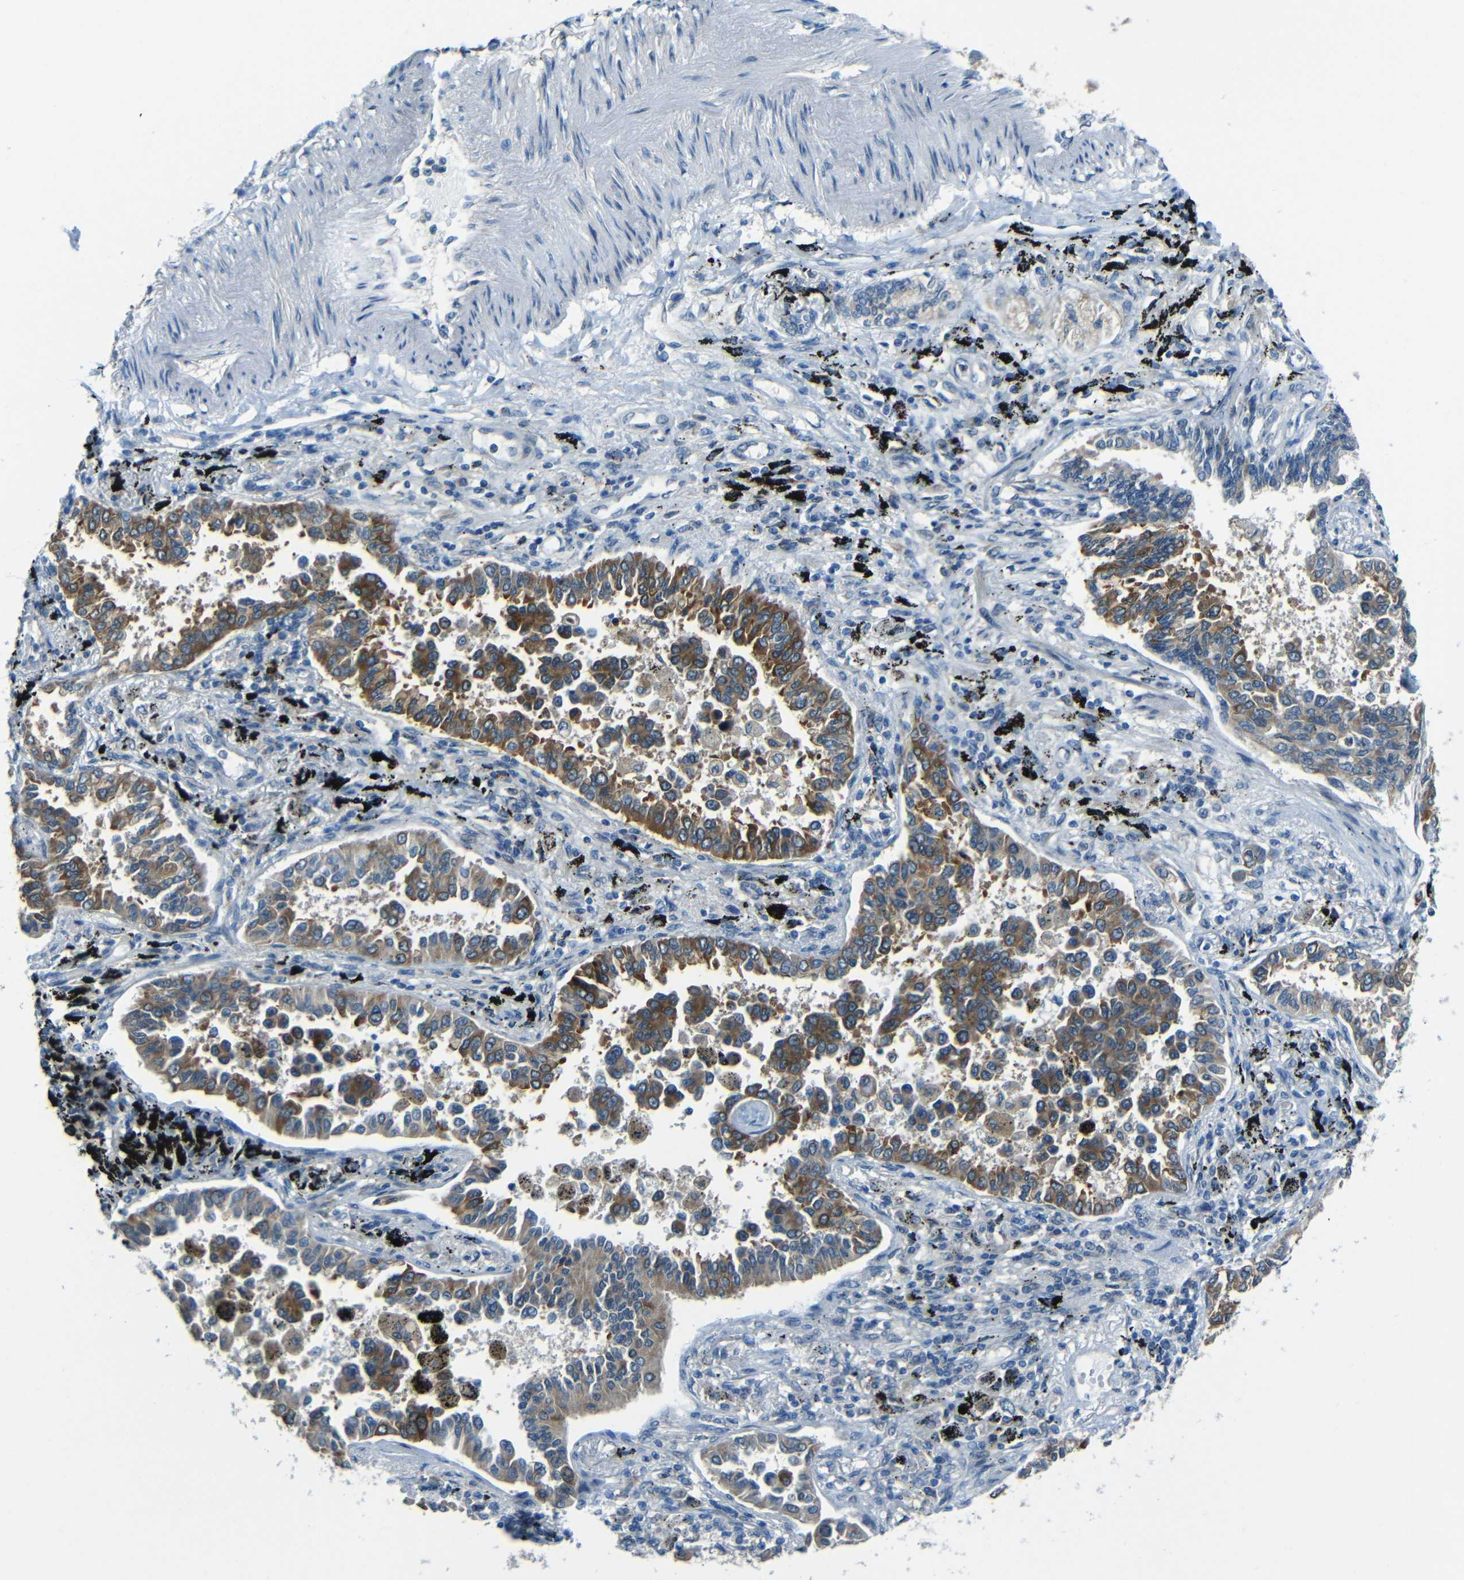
{"staining": {"intensity": "moderate", "quantity": ">75%", "location": "cytoplasmic/membranous"}, "tissue": "lung cancer", "cell_type": "Tumor cells", "image_type": "cancer", "snomed": [{"axis": "morphology", "description": "Normal tissue, NOS"}, {"axis": "morphology", "description": "Adenocarcinoma, NOS"}, {"axis": "topography", "description": "Lung"}], "caption": "An IHC image of tumor tissue is shown. Protein staining in brown labels moderate cytoplasmic/membranous positivity in adenocarcinoma (lung) within tumor cells. (Brightfield microscopy of DAB IHC at high magnification).", "gene": "ANKRD22", "patient": {"sex": "male", "age": 59}}